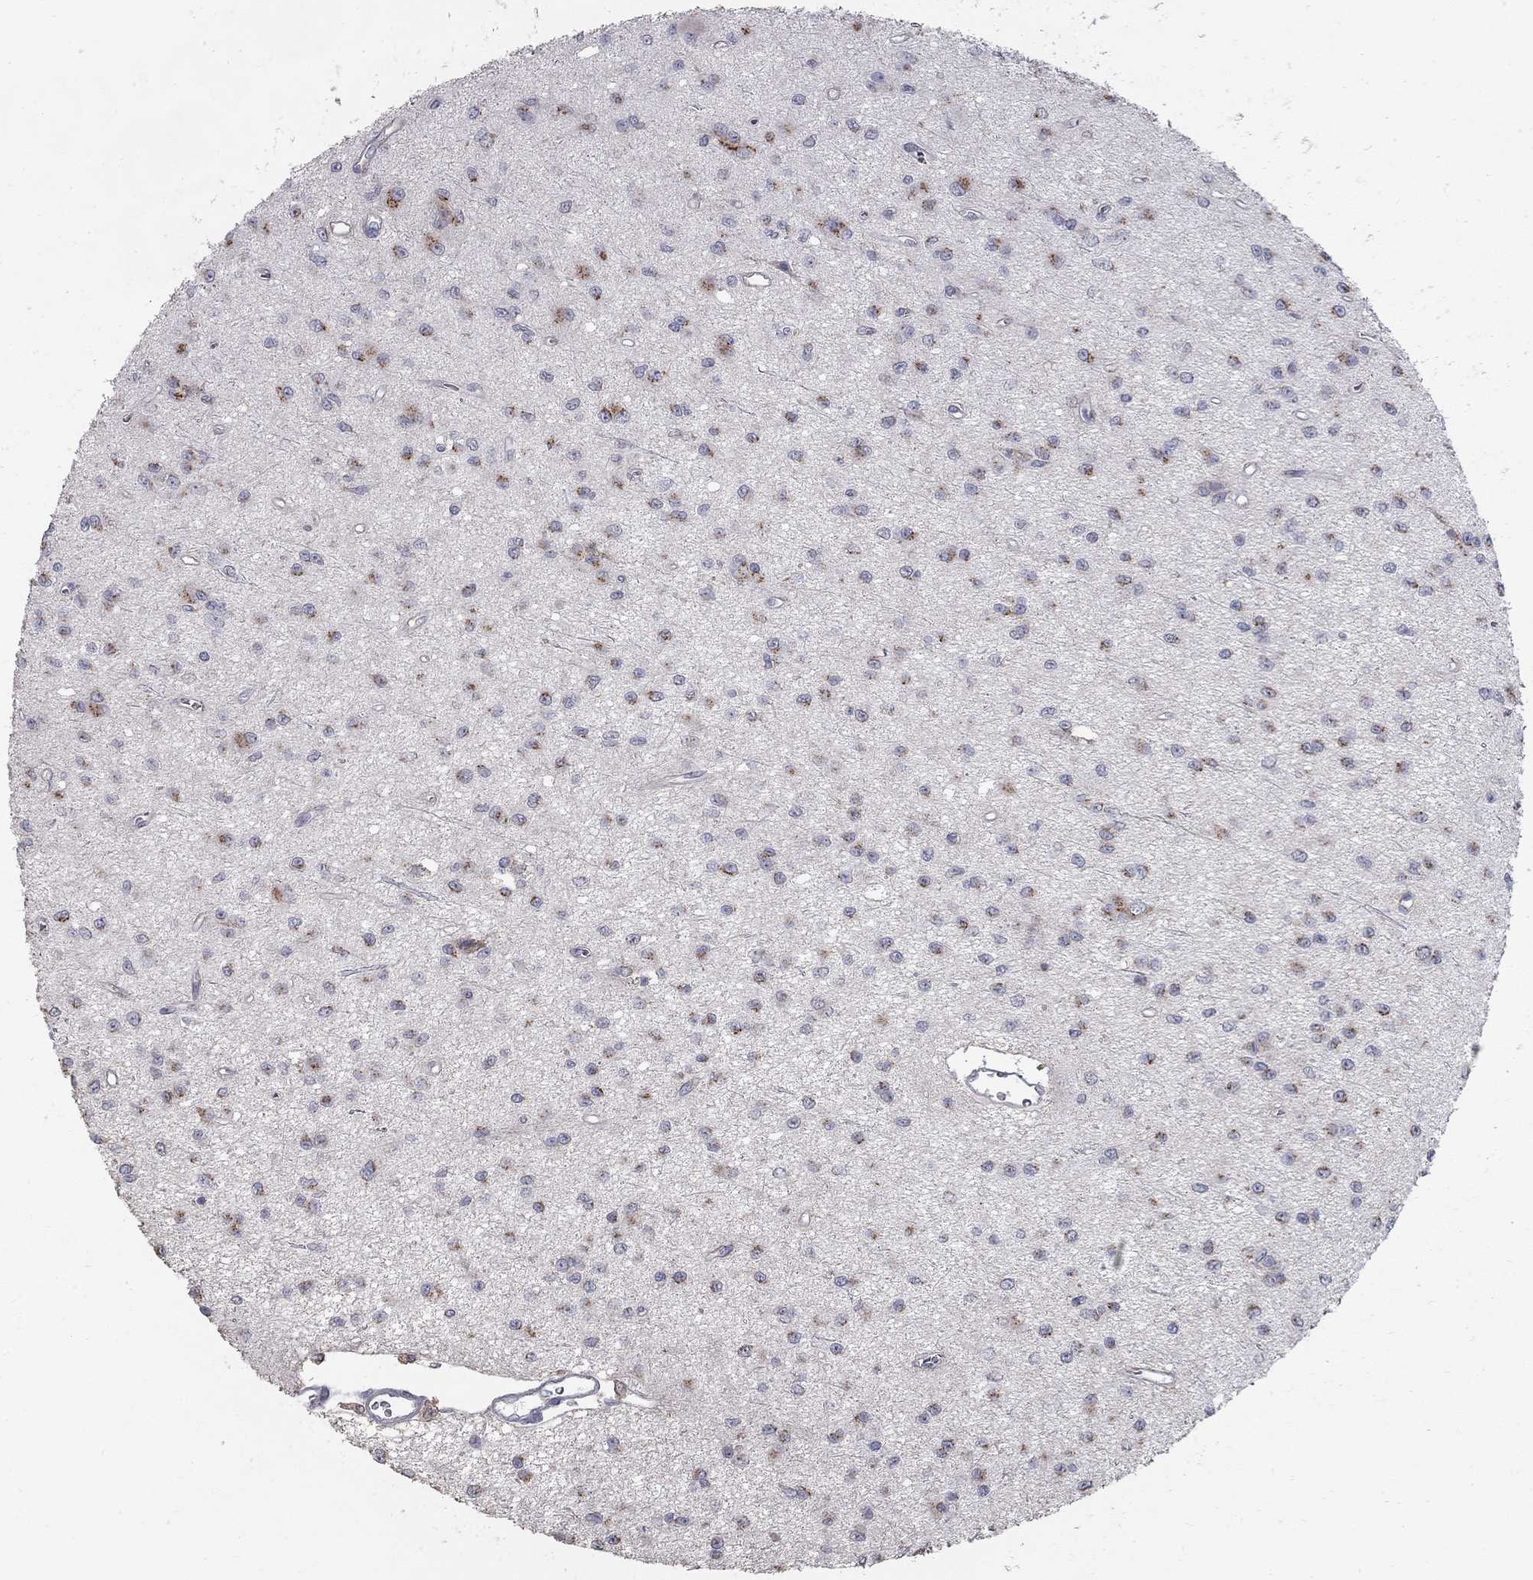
{"staining": {"intensity": "strong", "quantity": "25%-75%", "location": "cytoplasmic/membranous"}, "tissue": "glioma", "cell_type": "Tumor cells", "image_type": "cancer", "snomed": [{"axis": "morphology", "description": "Glioma, malignant, Low grade"}, {"axis": "topography", "description": "Brain"}], "caption": "Protein expression analysis of glioma shows strong cytoplasmic/membranous staining in approximately 25%-75% of tumor cells.", "gene": "KIAA0319L", "patient": {"sex": "female", "age": 45}}